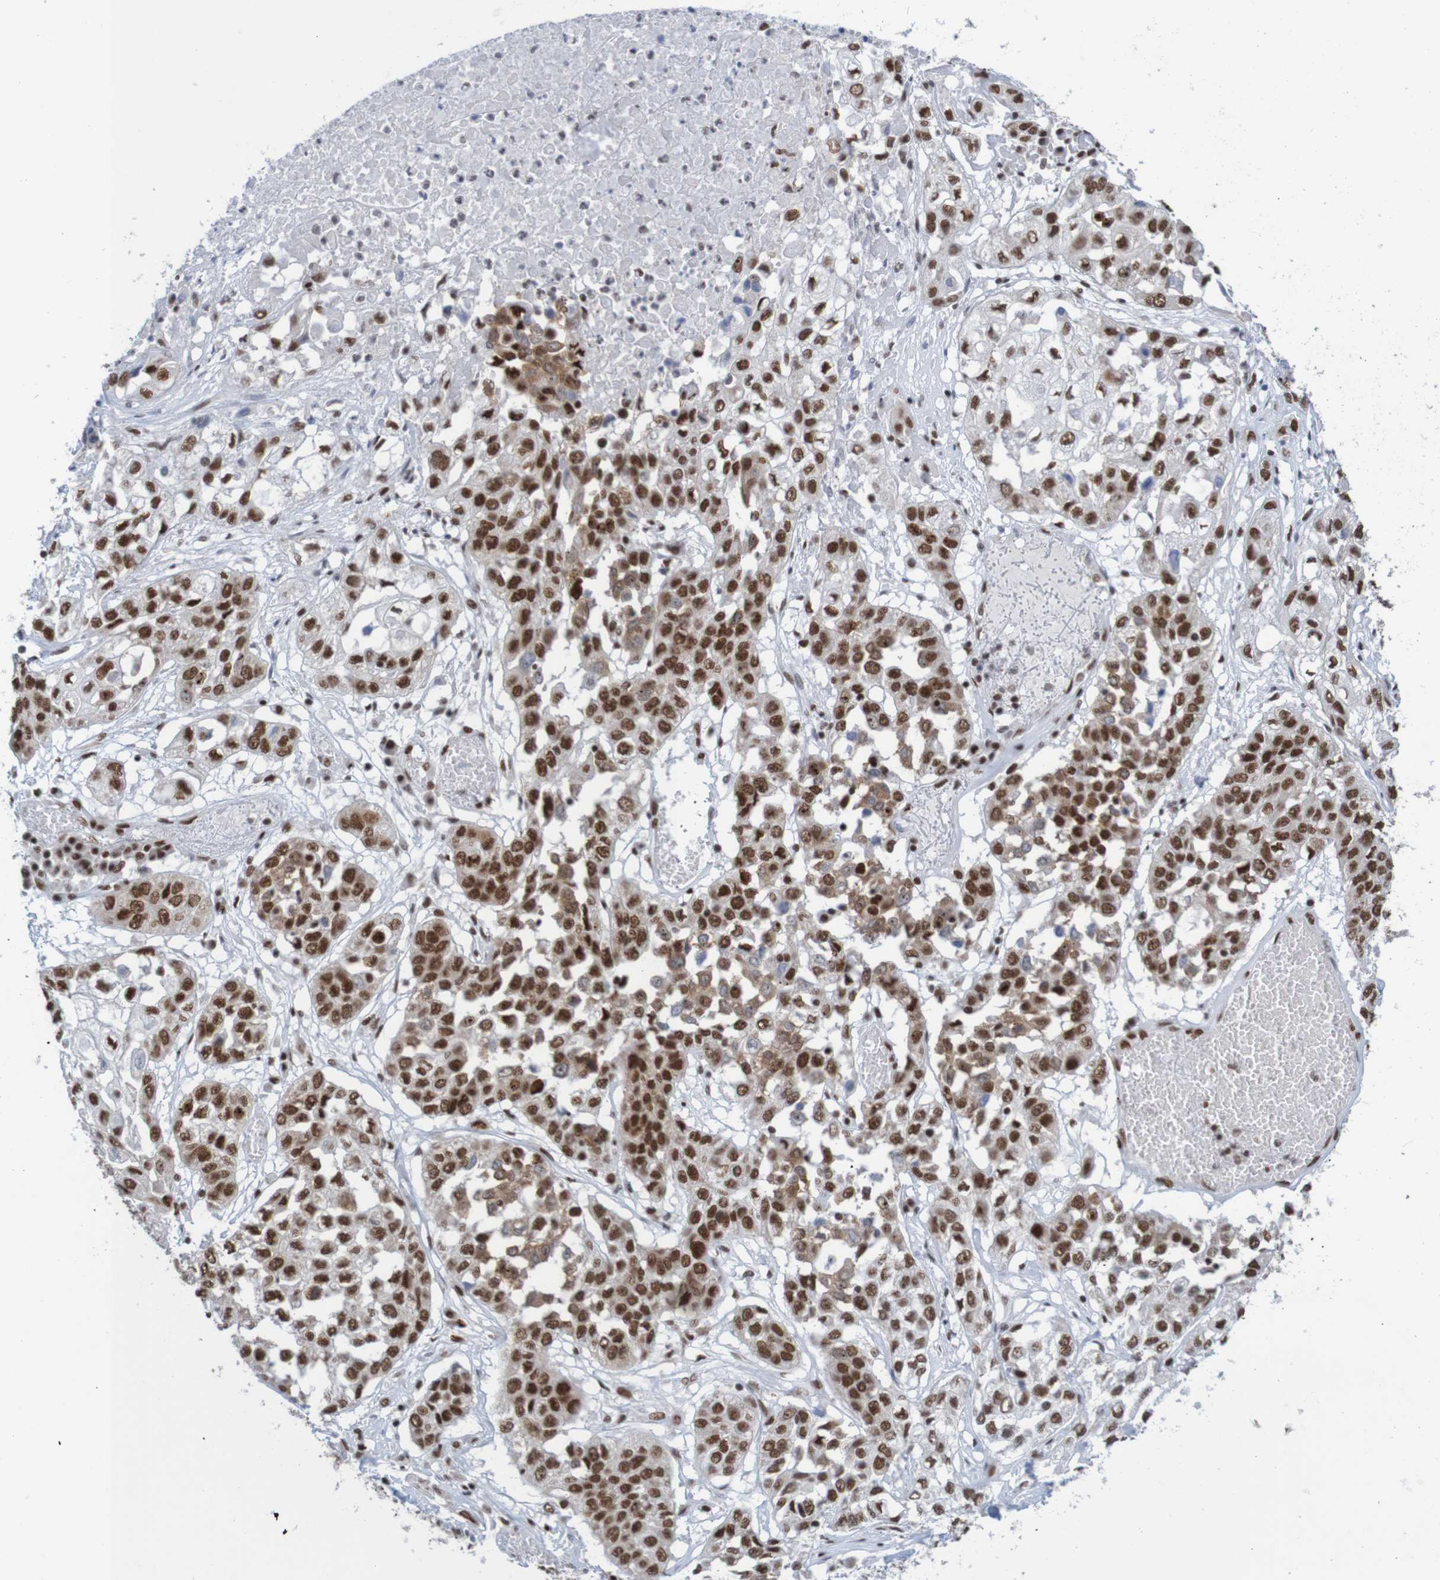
{"staining": {"intensity": "strong", "quantity": ">75%", "location": "nuclear"}, "tissue": "lung cancer", "cell_type": "Tumor cells", "image_type": "cancer", "snomed": [{"axis": "morphology", "description": "Squamous cell carcinoma, NOS"}, {"axis": "topography", "description": "Lung"}], "caption": "Immunohistochemical staining of human lung squamous cell carcinoma reveals strong nuclear protein staining in approximately >75% of tumor cells.", "gene": "THRAP3", "patient": {"sex": "male", "age": 71}}